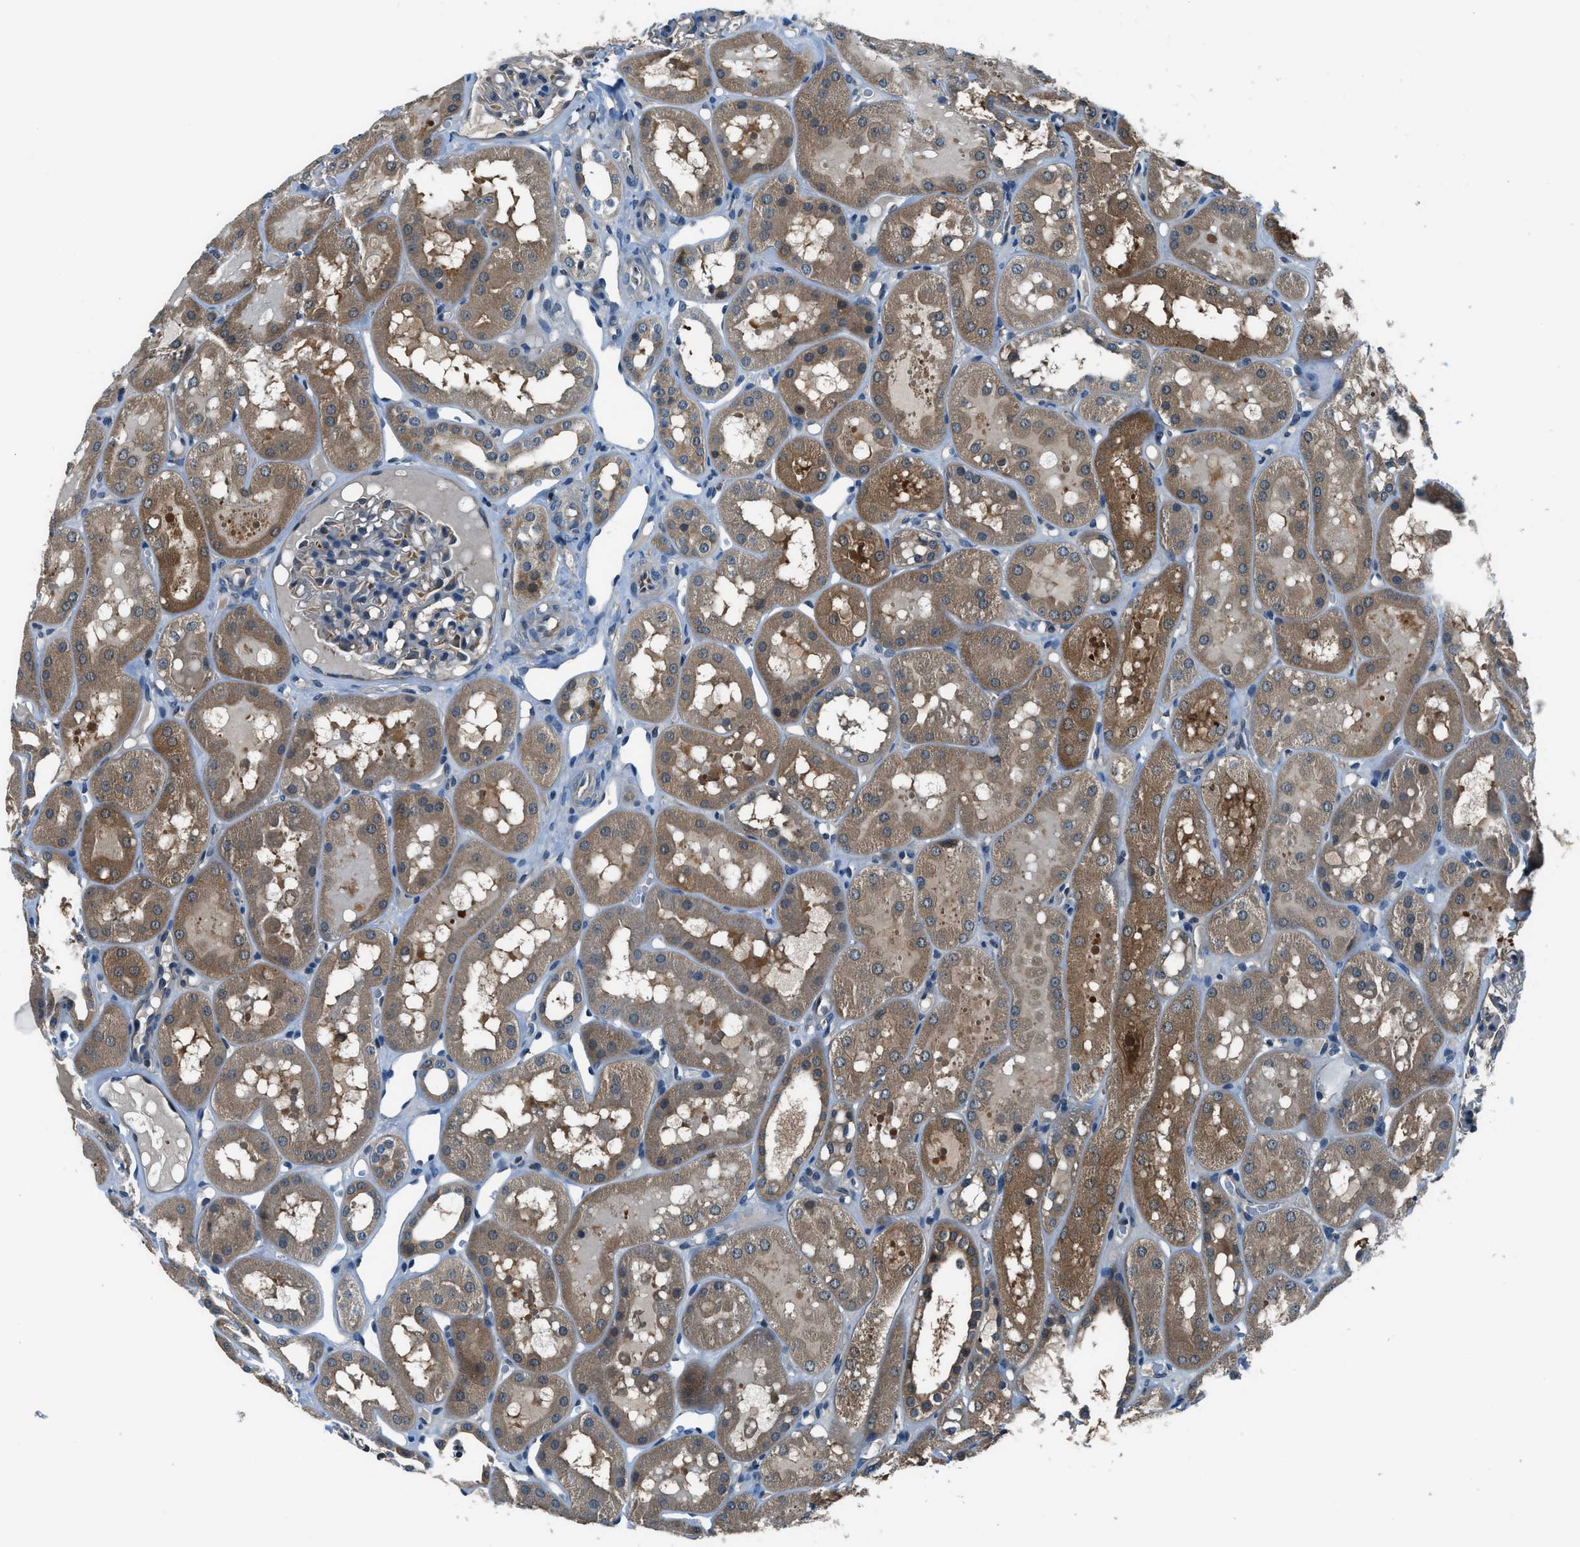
{"staining": {"intensity": "weak", "quantity": "<25%", "location": "cytoplasmic/membranous"}, "tissue": "kidney", "cell_type": "Cells in glomeruli", "image_type": "normal", "snomed": [{"axis": "morphology", "description": "Normal tissue, NOS"}, {"axis": "topography", "description": "Kidney"}, {"axis": "topography", "description": "Urinary bladder"}], "caption": "An image of kidney stained for a protein reveals no brown staining in cells in glomeruli.", "gene": "HEBP2", "patient": {"sex": "male", "age": 16}}